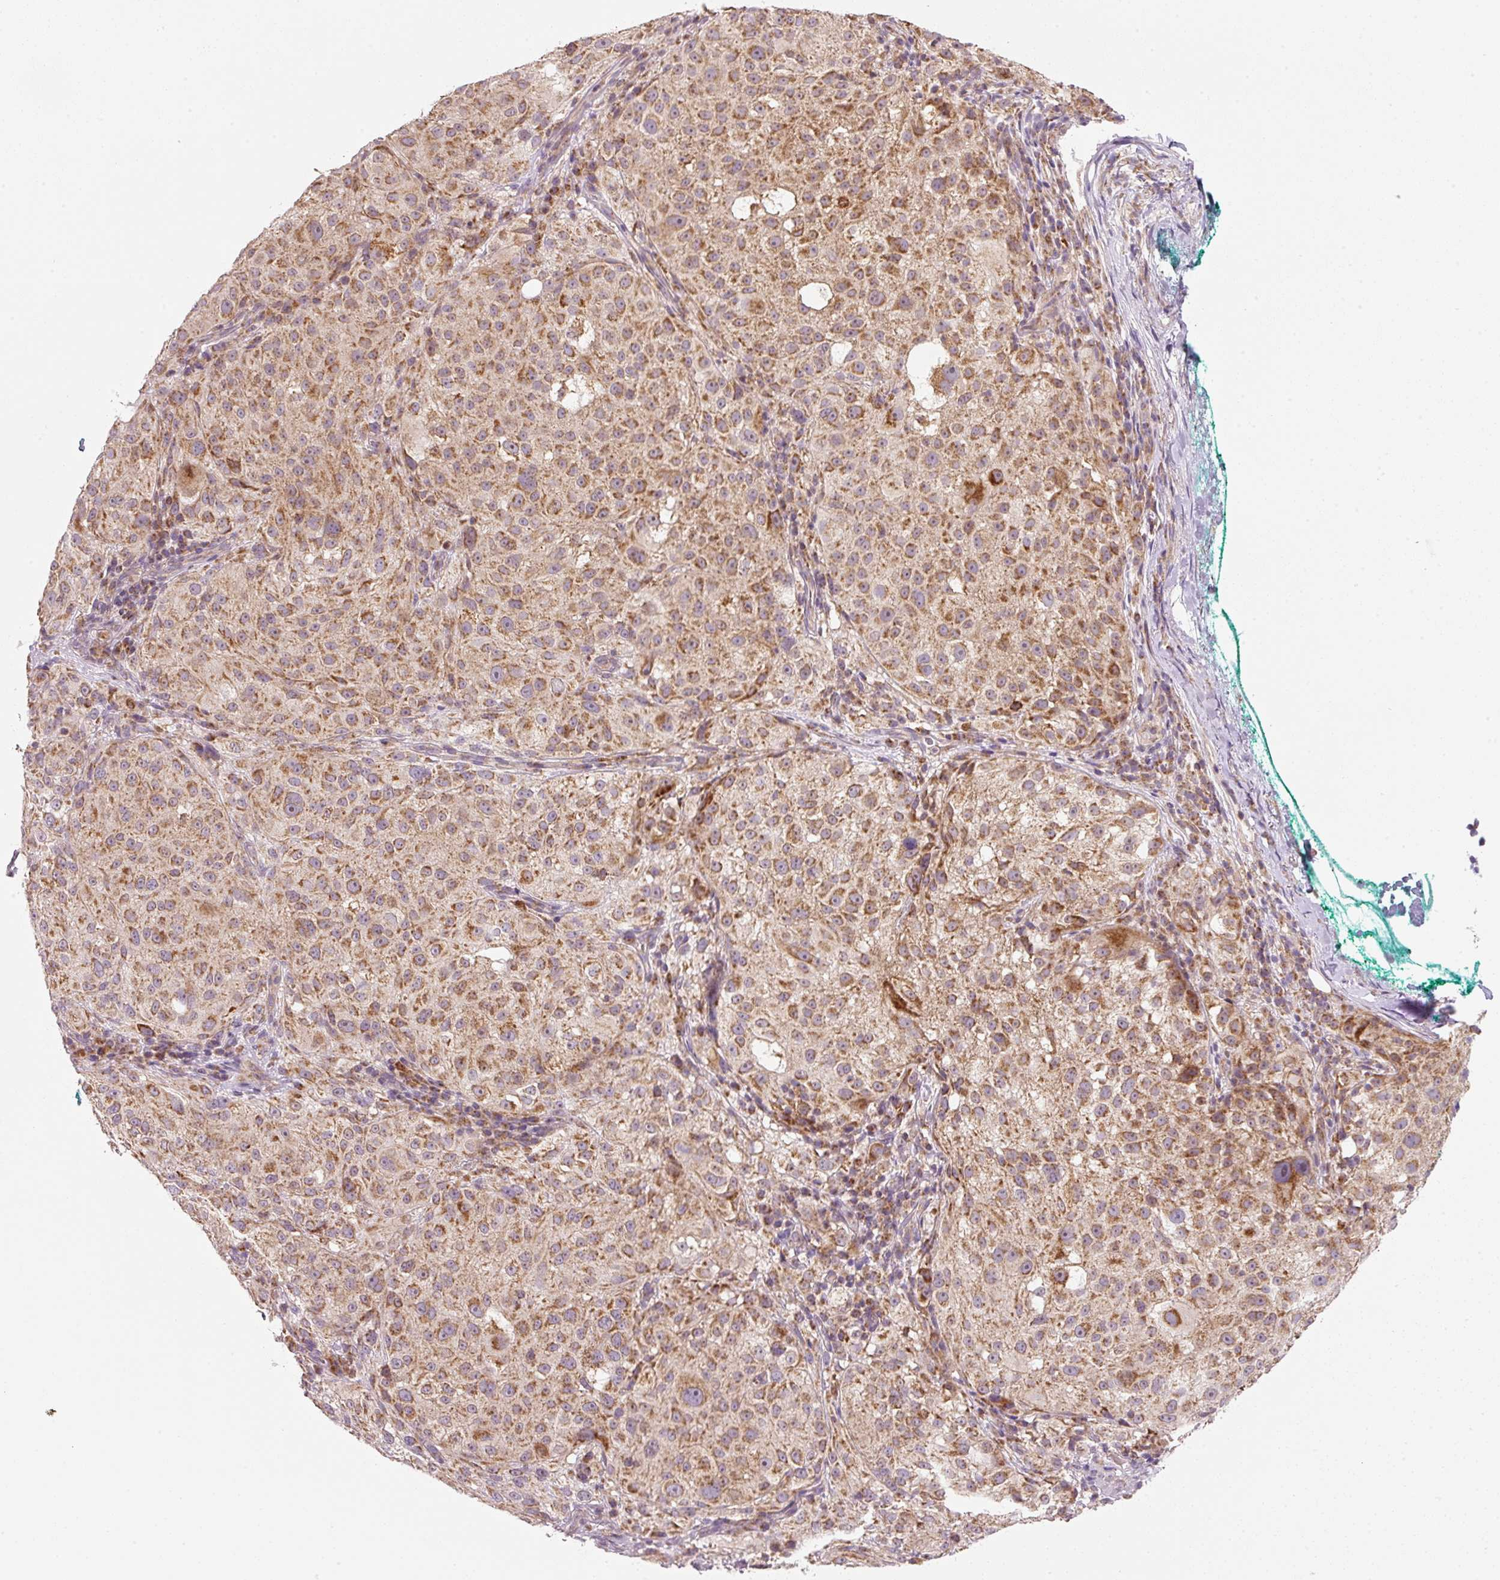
{"staining": {"intensity": "moderate", "quantity": ">75%", "location": "cytoplasmic/membranous"}, "tissue": "melanoma", "cell_type": "Tumor cells", "image_type": "cancer", "snomed": [{"axis": "morphology", "description": "Necrosis, NOS"}, {"axis": "morphology", "description": "Malignant melanoma, NOS"}, {"axis": "topography", "description": "Skin"}], "caption": "Immunohistochemical staining of human malignant melanoma reveals moderate cytoplasmic/membranous protein positivity in about >75% of tumor cells.", "gene": "FAM78B", "patient": {"sex": "female", "age": 87}}